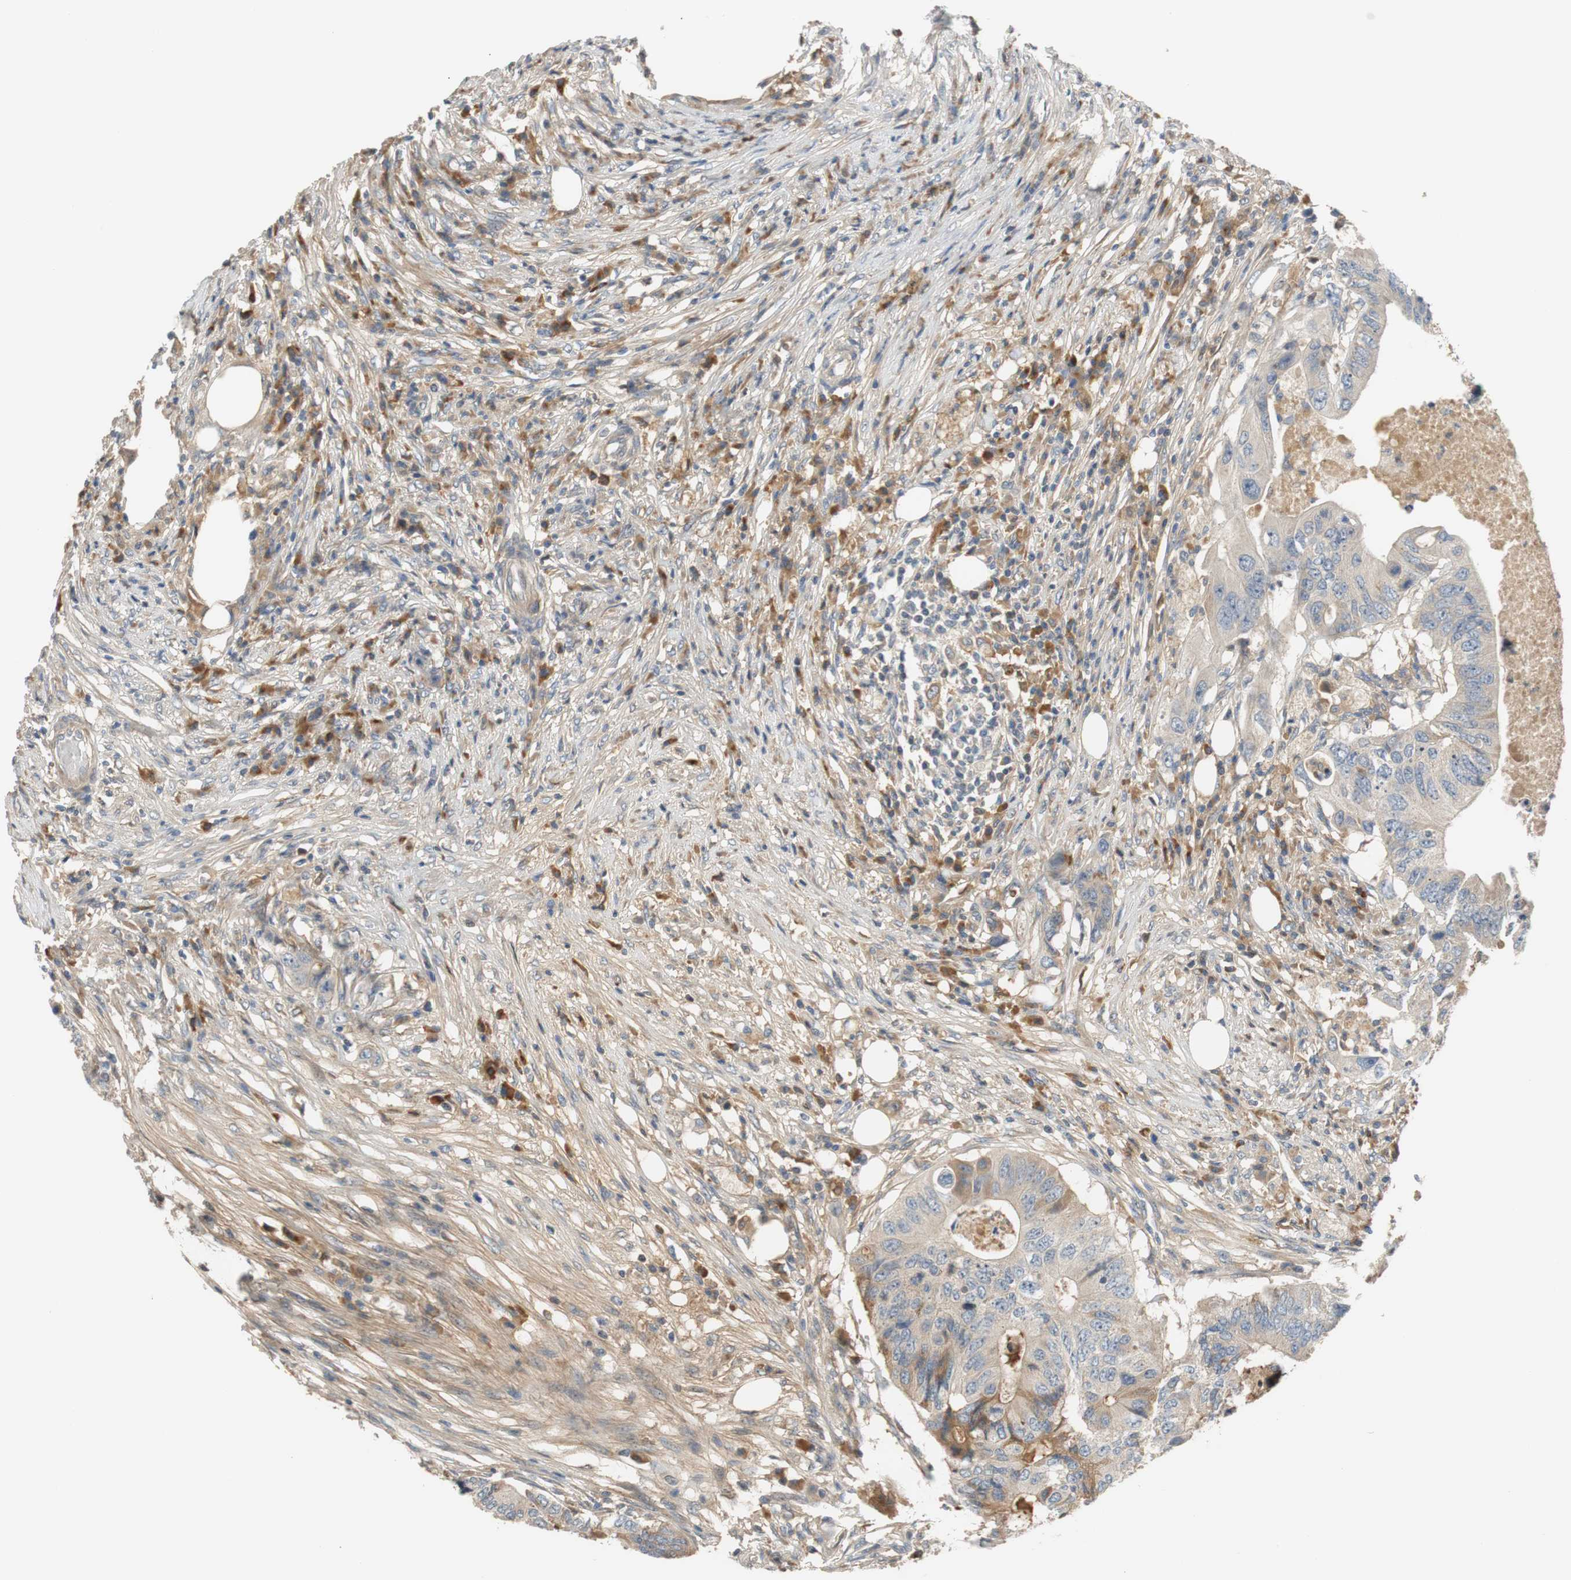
{"staining": {"intensity": "weak", "quantity": ">75%", "location": "cytoplasmic/membranous"}, "tissue": "colorectal cancer", "cell_type": "Tumor cells", "image_type": "cancer", "snomed": [{"axis": "morphology", "description": "Adenocarcinoma, NOS"}, {"axis": "topography", "description": "Colon"}], "caption": "The image exhibits immunohistochemical staining of colorectal adenocarcinoma. There is weak cytoplasmic/membranous positivity is seen in approximately >75% of tumor cells.", "gene": "C4A", "patient": {"sex": "male", "age": 71}}